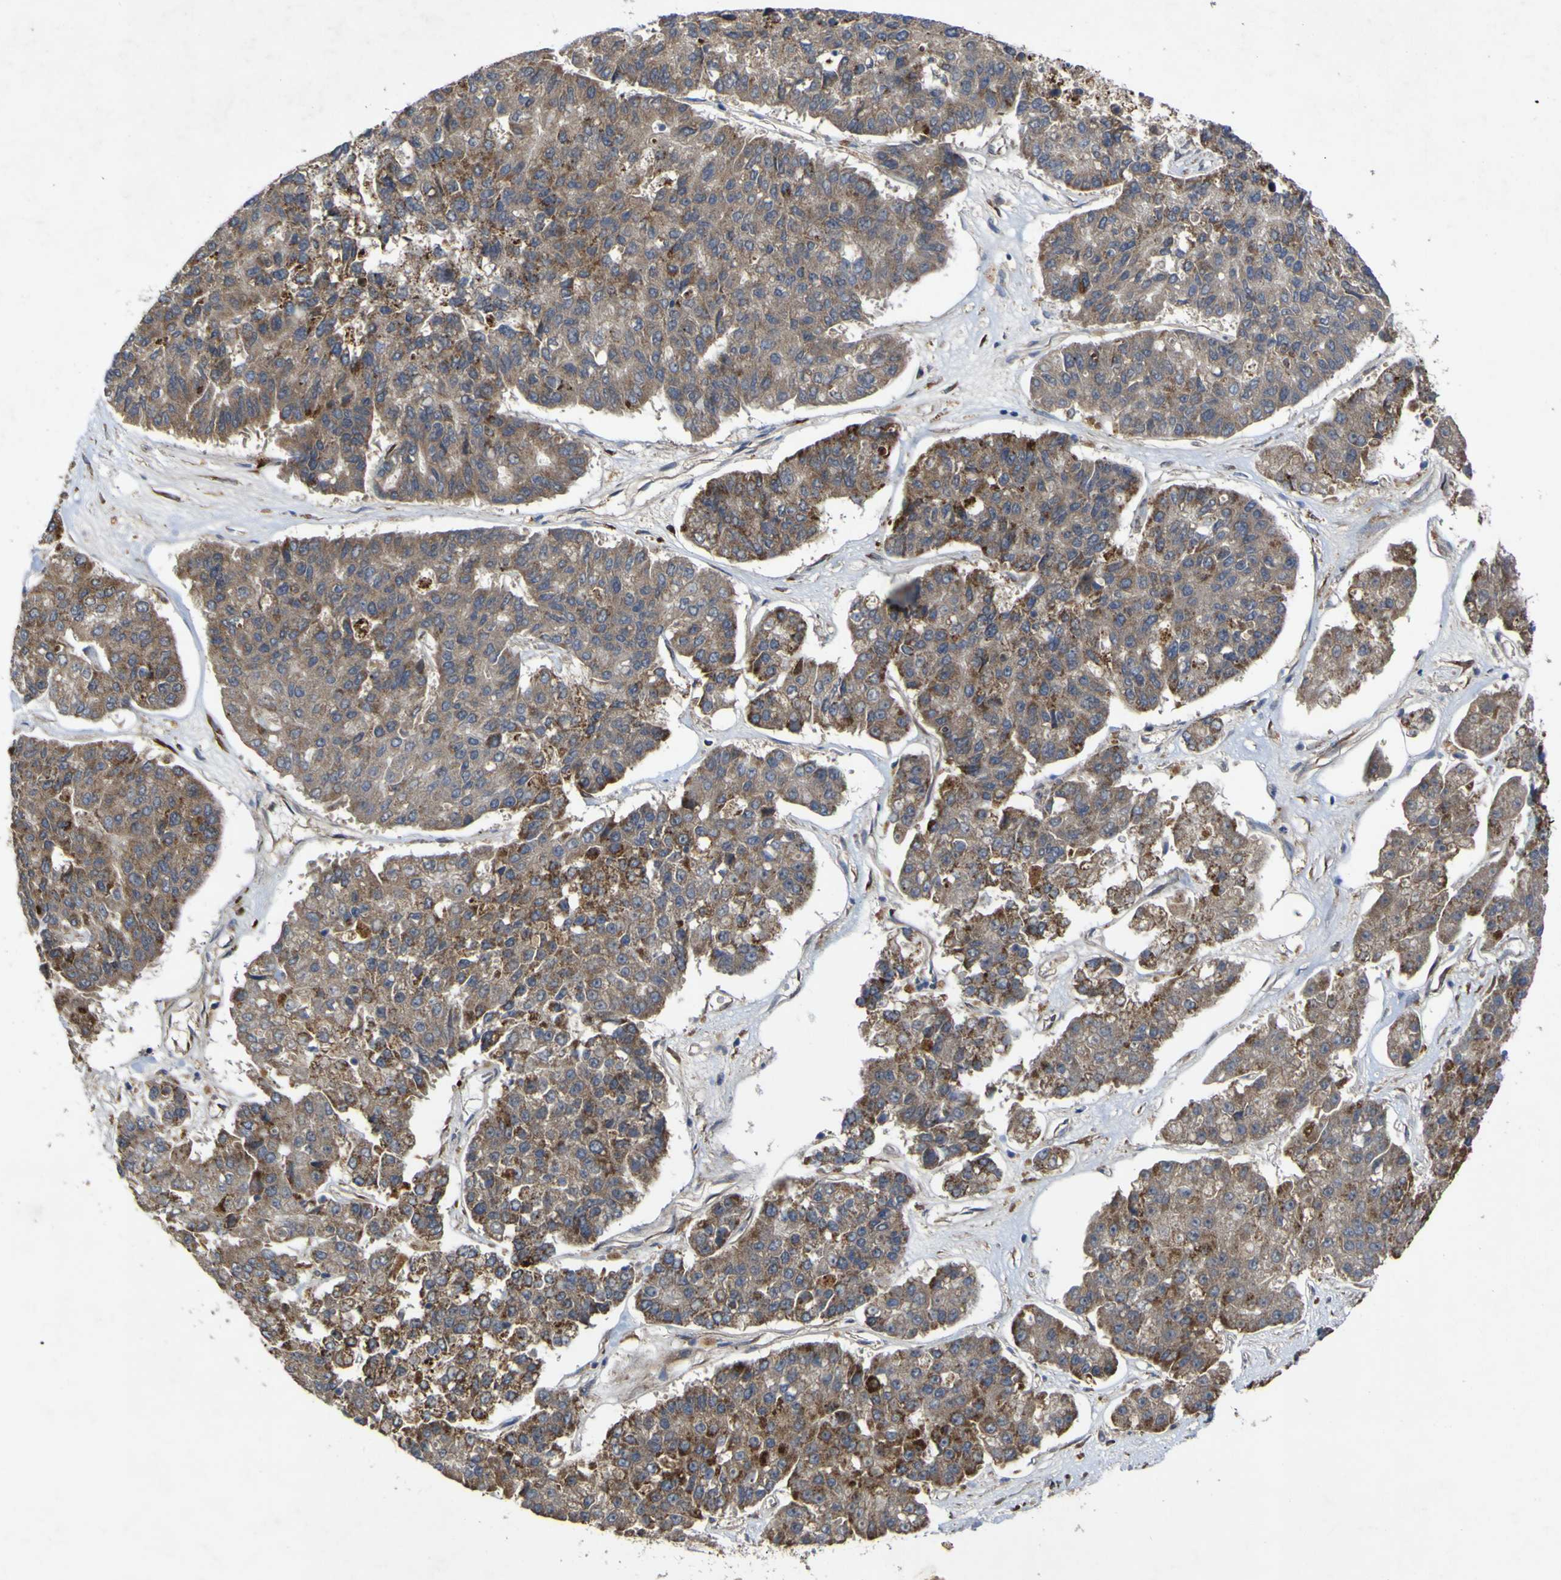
{"staining": {"intensity": "weak", "quantity": ">75%", "location": "cytoplasmic/membranous"}, "tissue": "pancreatic cancer", "cell_type": "Tumor cells", "image_type": "cancer", "snomed": [{"axis": "morphology", "description": "Adenocarcinoma, NOS"}, {"axis": "topography", "description": "Pancreas"}], "caption": "This histopathology image reveals pancreatic cancer stained with IHC to label a protein in brown. The cytoplasmic/membranous of tumor cells show weak positivity for the protein. Nuclei are counter-stained blue.", "gene": "IRAK2", "patient": {"sex": "male", "age": 50}}